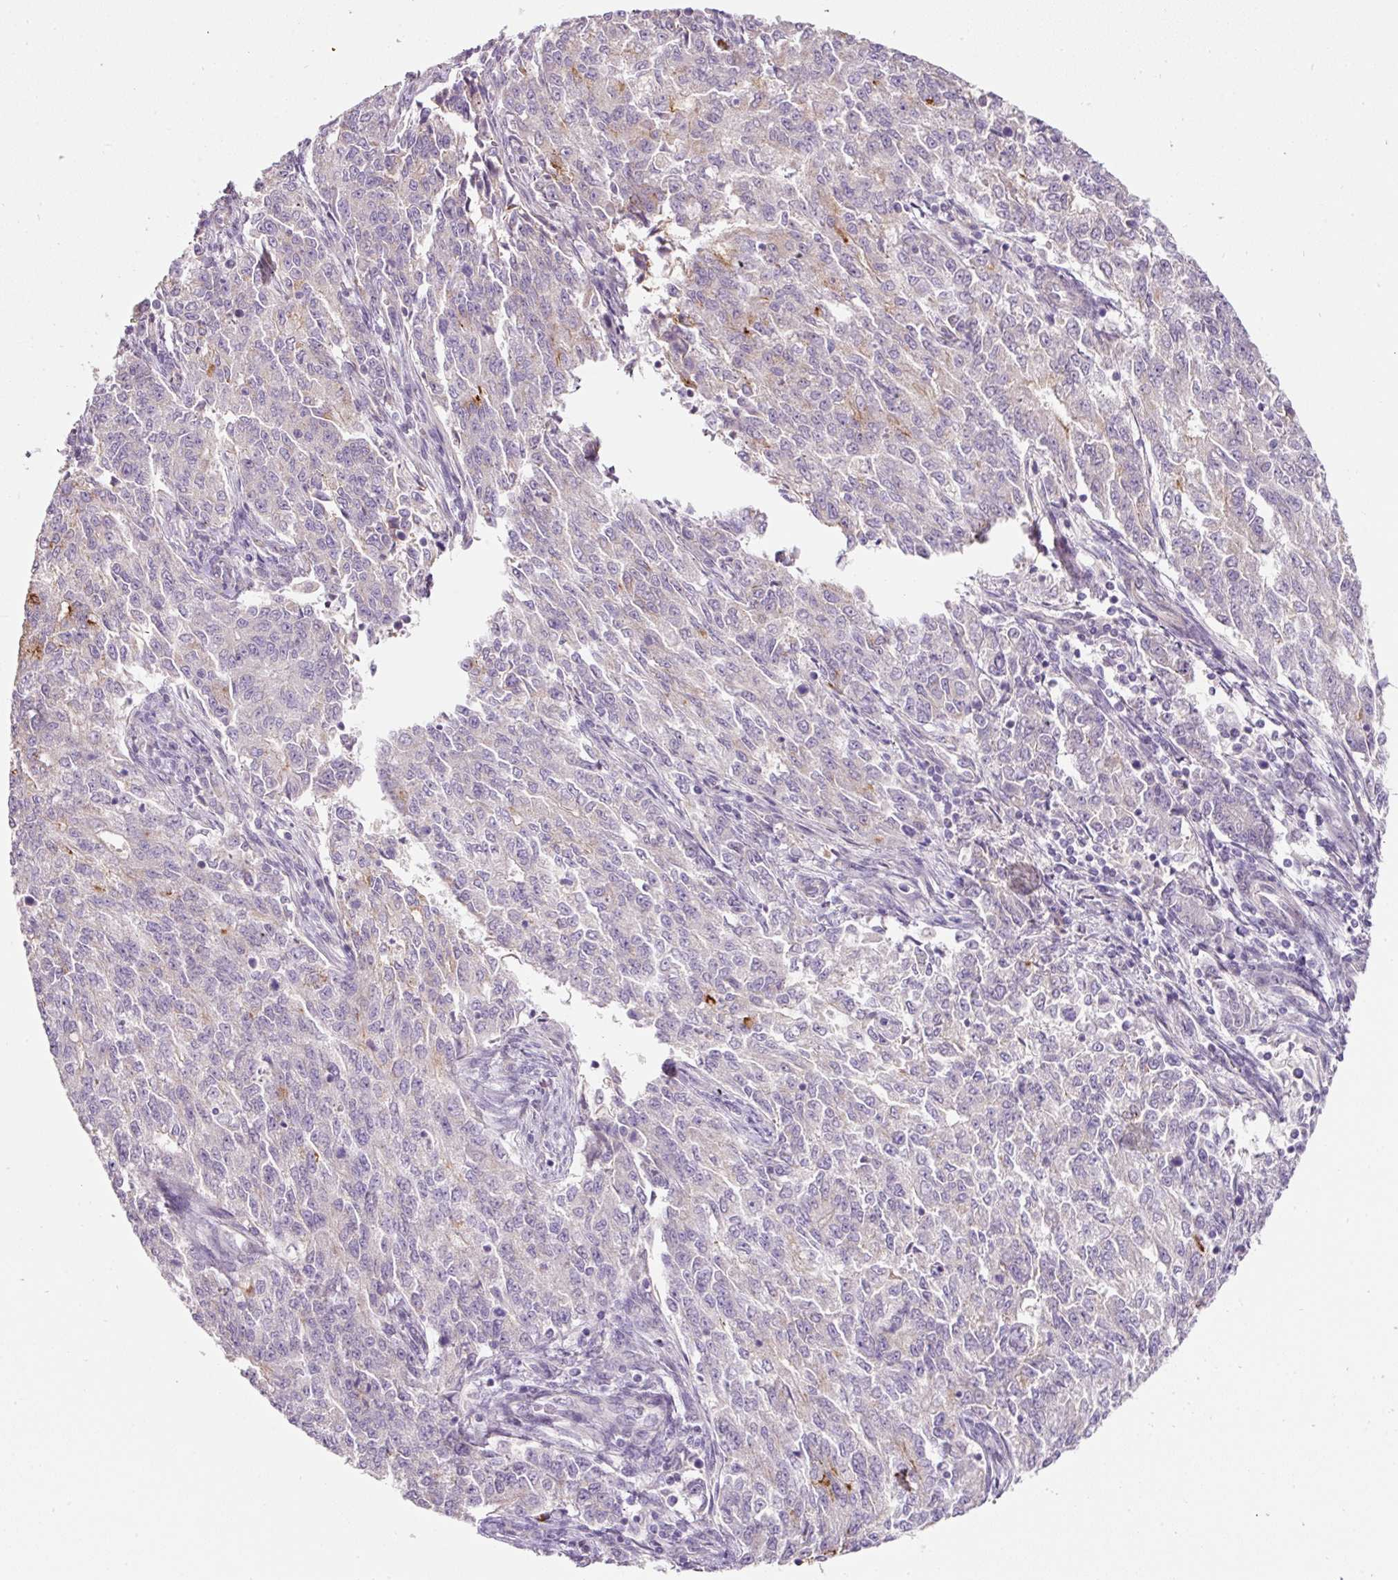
{"staining": {"intensity": "negative", "quantity": "none", "location": "none"}, "tissue": "endometrial cancer", "cell_type": "Tumor cells", "image_type": "cancer", "snomed": [{"axis": "morphology", "description": "Adenocarcinoma, NOS"}, {"axis": "topography", "description": "Endometrium"}], "caption": "Immunohistochemical staining of adenocarcinoma (endometrial) displays no significant staining in tumor cells. Brightfield microscopy of immunohistochemistry stained with DAB (3,3'-diaminobenzidine) (brown) and hematoxylin (blue), captured at high magnification.", "gene": "NBPF11", "patient": {"sex": "female", "age": 50}}